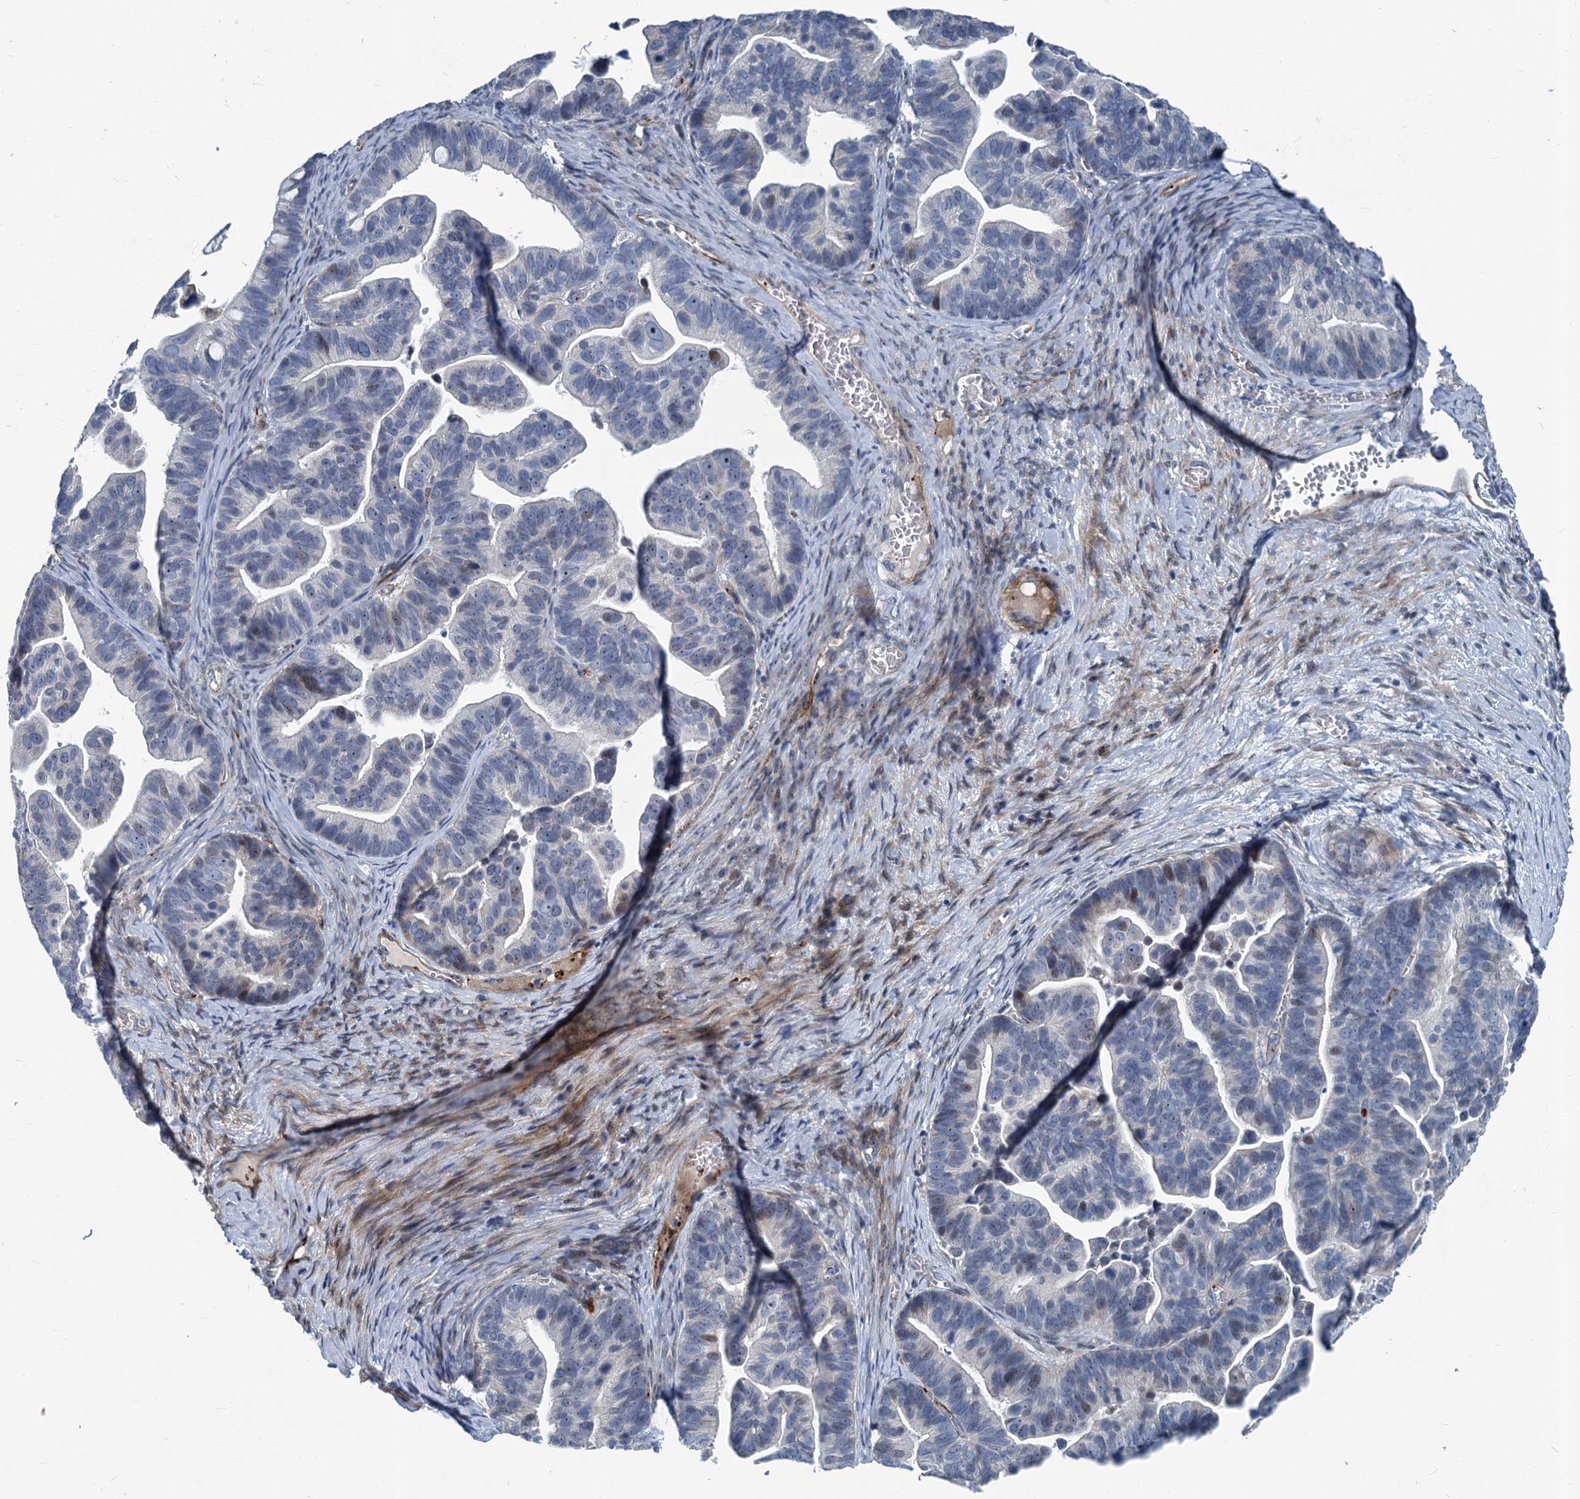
{"staining": {"intensity": "weak", "quantity": "<25%", "location": "nuclear"}, "tissue": "ovarian cancer", "cell_type": "Tumor cells", "image_type": "cancer", "snomed": [{"axis": "morphology", "description": "Cystadenocarcinoma, serous, NOS"}, {"axis": "topography", "description": "Ovary"}], "caption": "Immunohistochemistry photomicrograph of ovarian serous cystadenocarcinoma stained for a protein (brown), which displays no positivity in tumor cells. (Stains: DAB IHC with hematoxylin counter stain, Microscopy: brightfield microscopy at high magnification).", "gene": "ASXL3", "patient": {"sex": "female", "age": 56}}